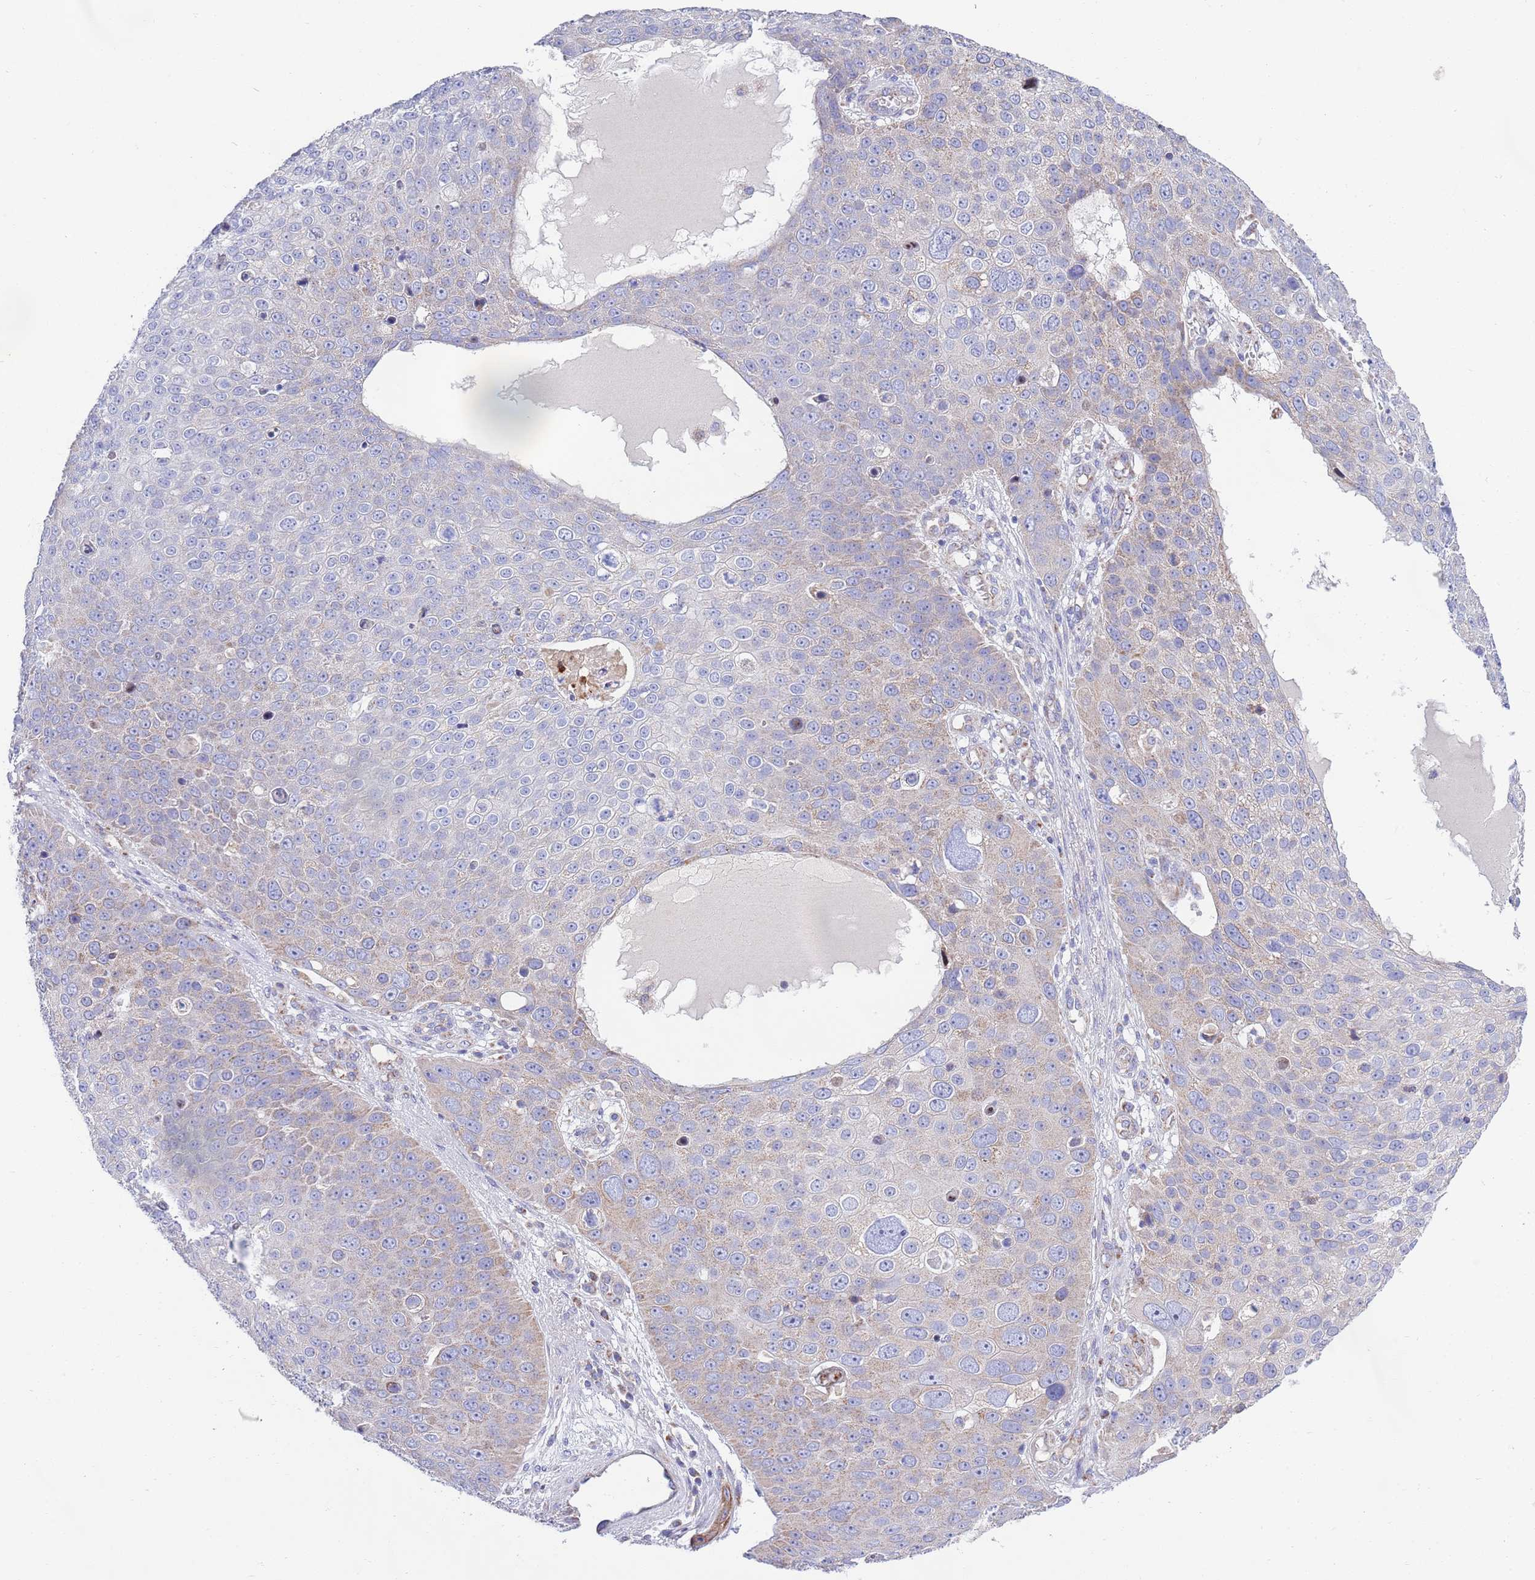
{"staining": {"intensity": "weak", "quantity": "<25%", "location": "cytoplasmic/membranous"}, "tissue": "skin cancer", "cell_type": "Tumor cells", "image_type": "cancer", "snomed": [{"axis": "morphology", "description": "Squamous cell carcinoma, NOS"}, {"axis": "topography", "description": "Skin"}], "caption": "IHC of skin cancer displays no positivity in tumor cells. The staining is performed using DAB brown chromogen with nuclei counter-stained in using hematoxylin.", "gene": "EMC8", "patient": {"sex": "male", "age": 71}}